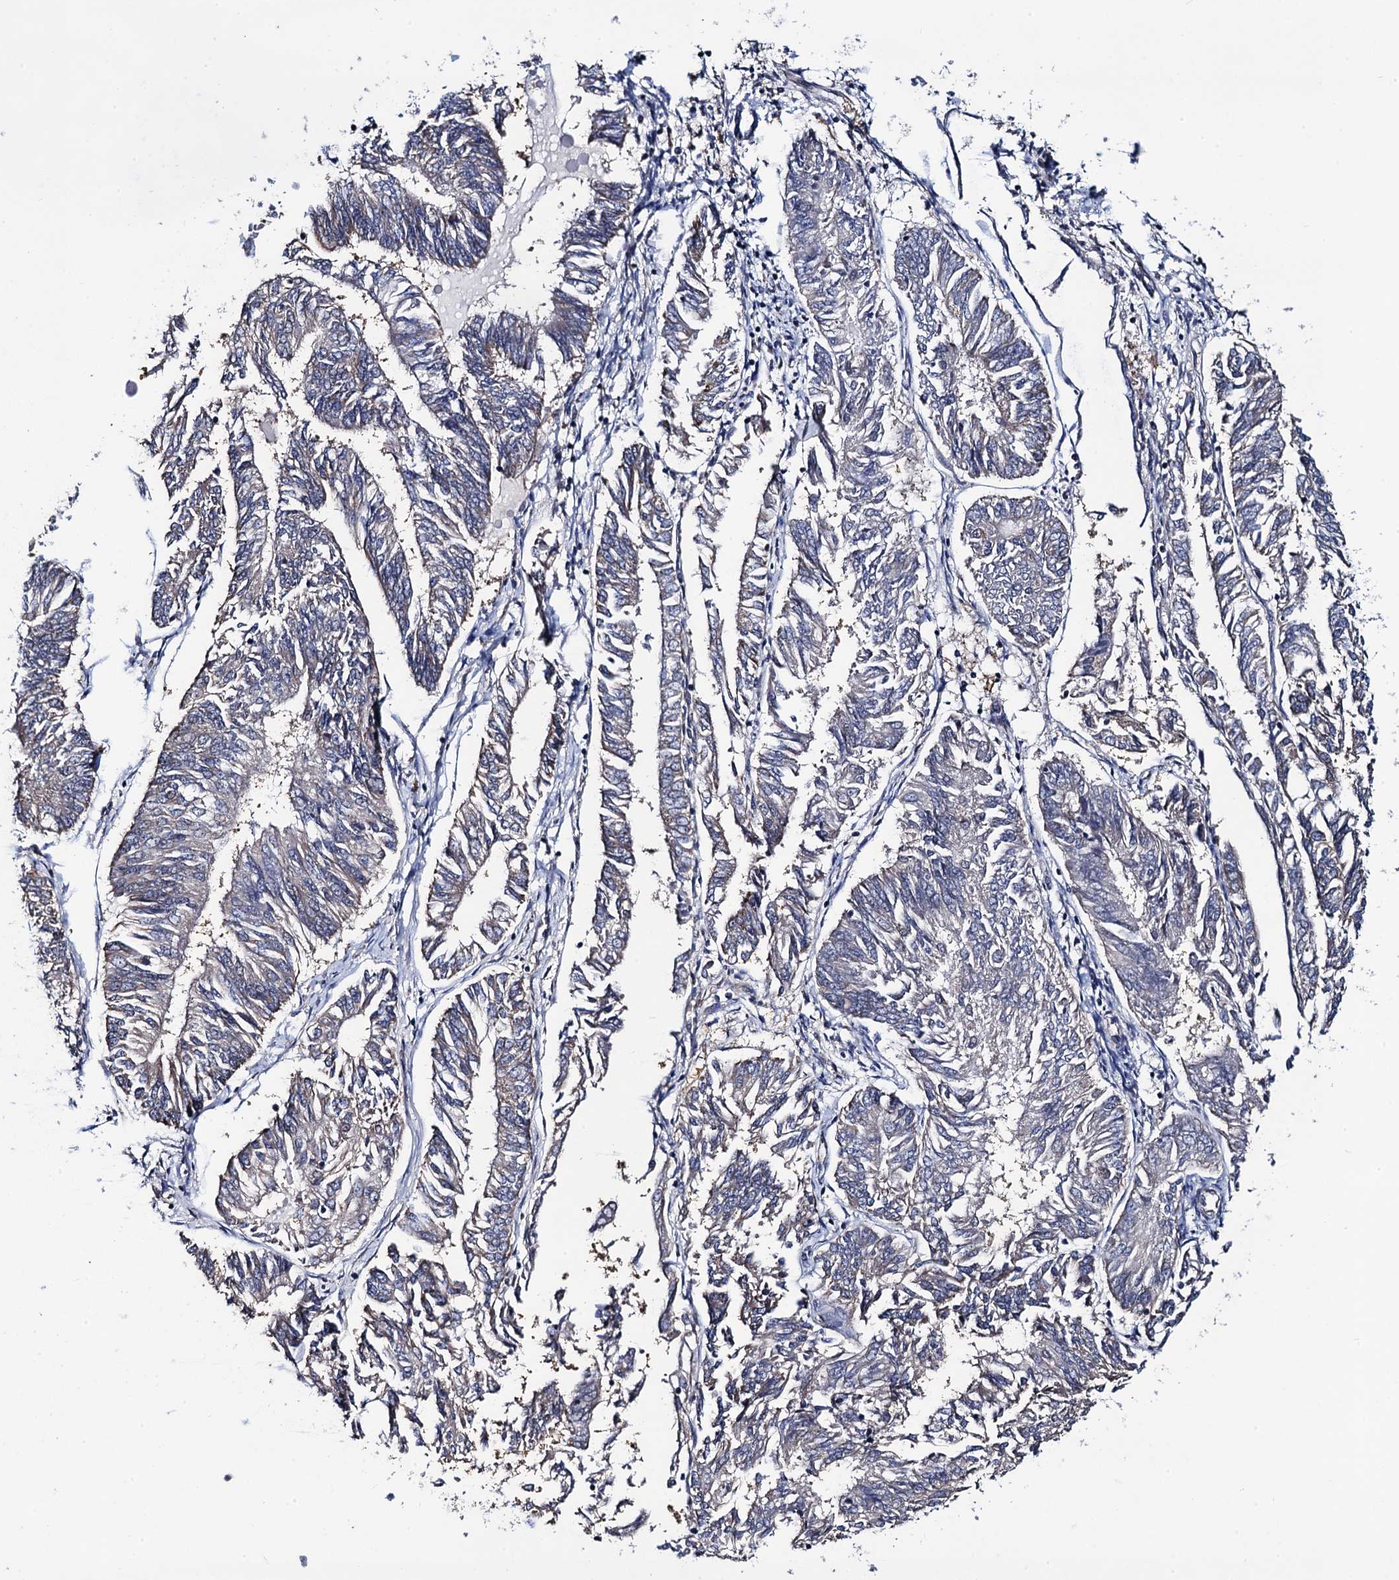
{"staining": {"intensity": "negative", "quantity": "none", "location": "none"}, "tissue": "endometrial cancer", "cell_type": "Tumor cells", "image_type": "cancer", "snomed": [{"axis": "morphology", "description": "Adenocarcinoma, NOS"}, {"axis": "topography", "description": "Endometrium"}], "caption": "High power microscopy micrograph of an IHC micrograph of endometrial adenocarcinoma, revealing no significant expression in tumor cells. (Stains: DAB (3,3'-diaminobenzidine) IHC with hematoxylin counter stain, Microscopy: brightfield microscopy at high magnification).", "gene": "PTCD3", "patient": {"sex": "female", "age": 58}}